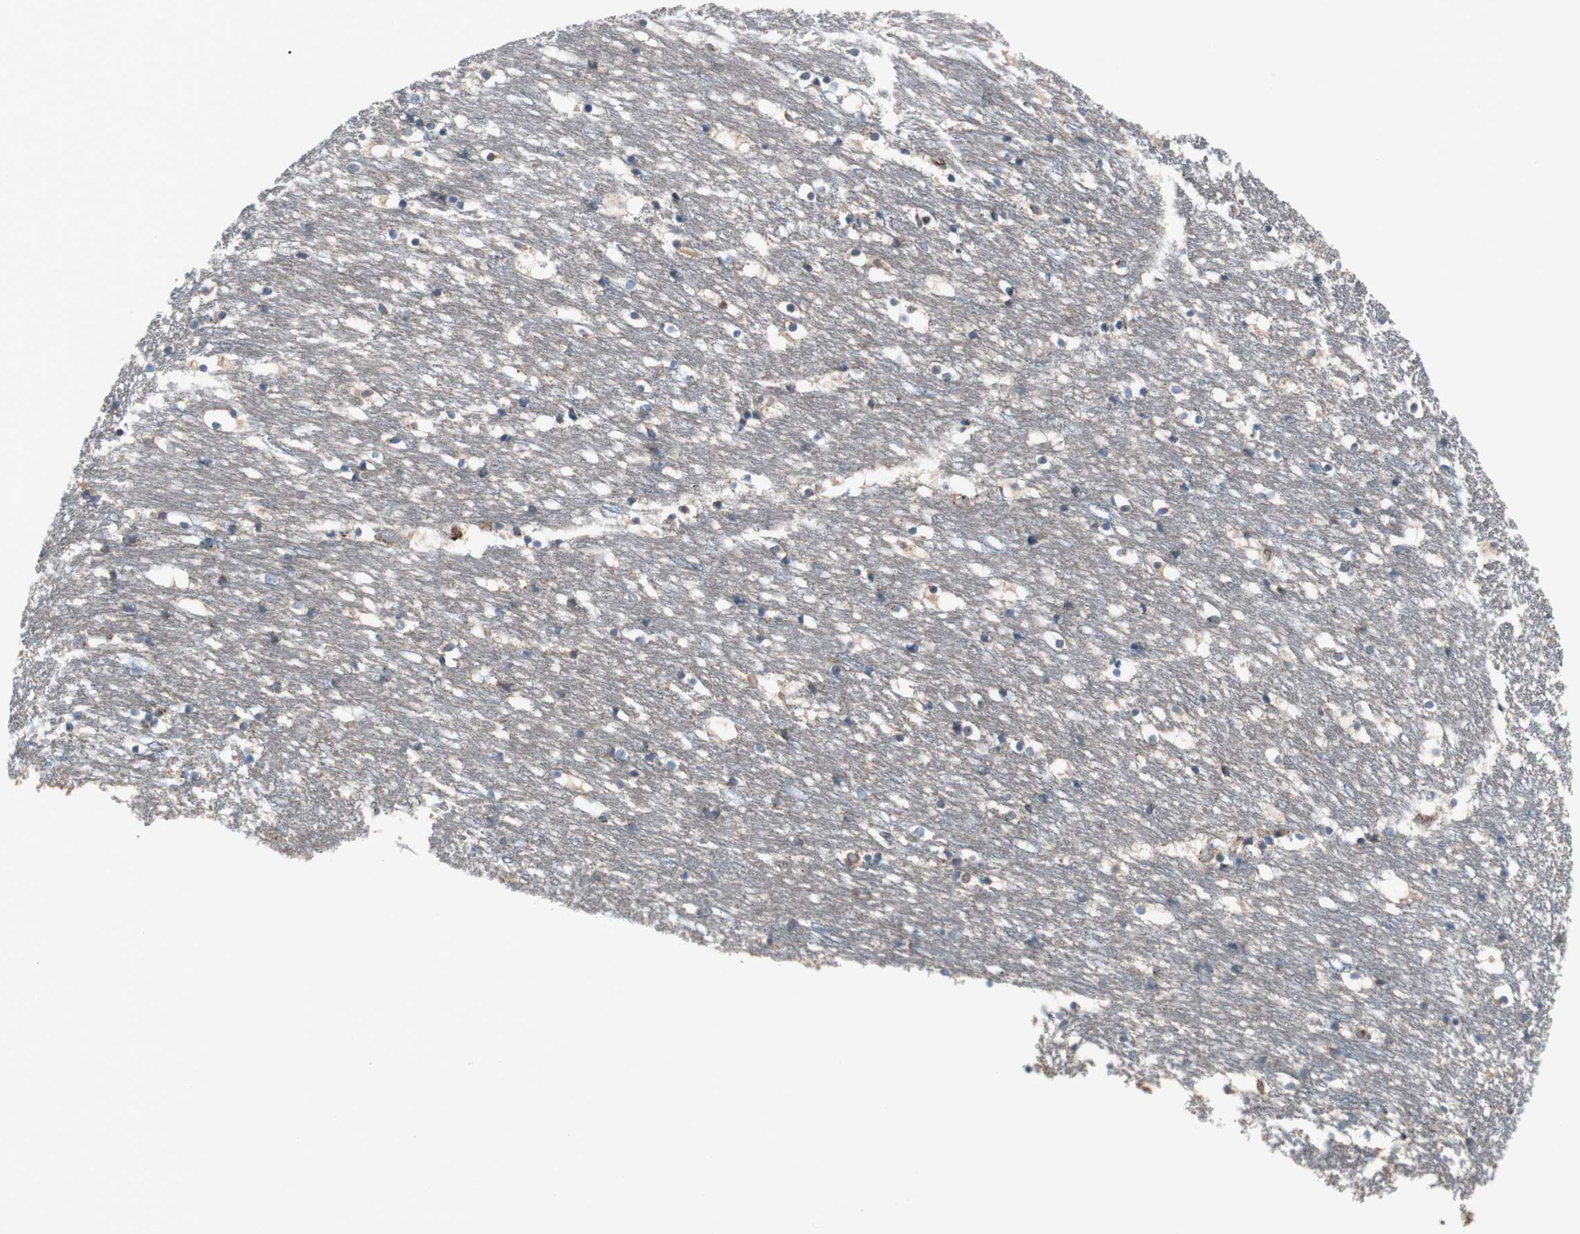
{"staining": {"intensity": "negative", "quantity": "none", "location": "none"}, "tissue": "caudate", "cell_type": "Glial cells", "image_type": "normal", "snomed": [{"axis": "morphology", "description": "Normal tissue, NOS"}, {"axis": "topography", "description": "Lateral ventricle wall"}], "caption": "This is an immunohistochemistry (IHC) micrograph of unremarkable caudate. There is no staining in glial cells.", "gene": "SRCIN1", "patient": {"sex": "male", "age": 45}}